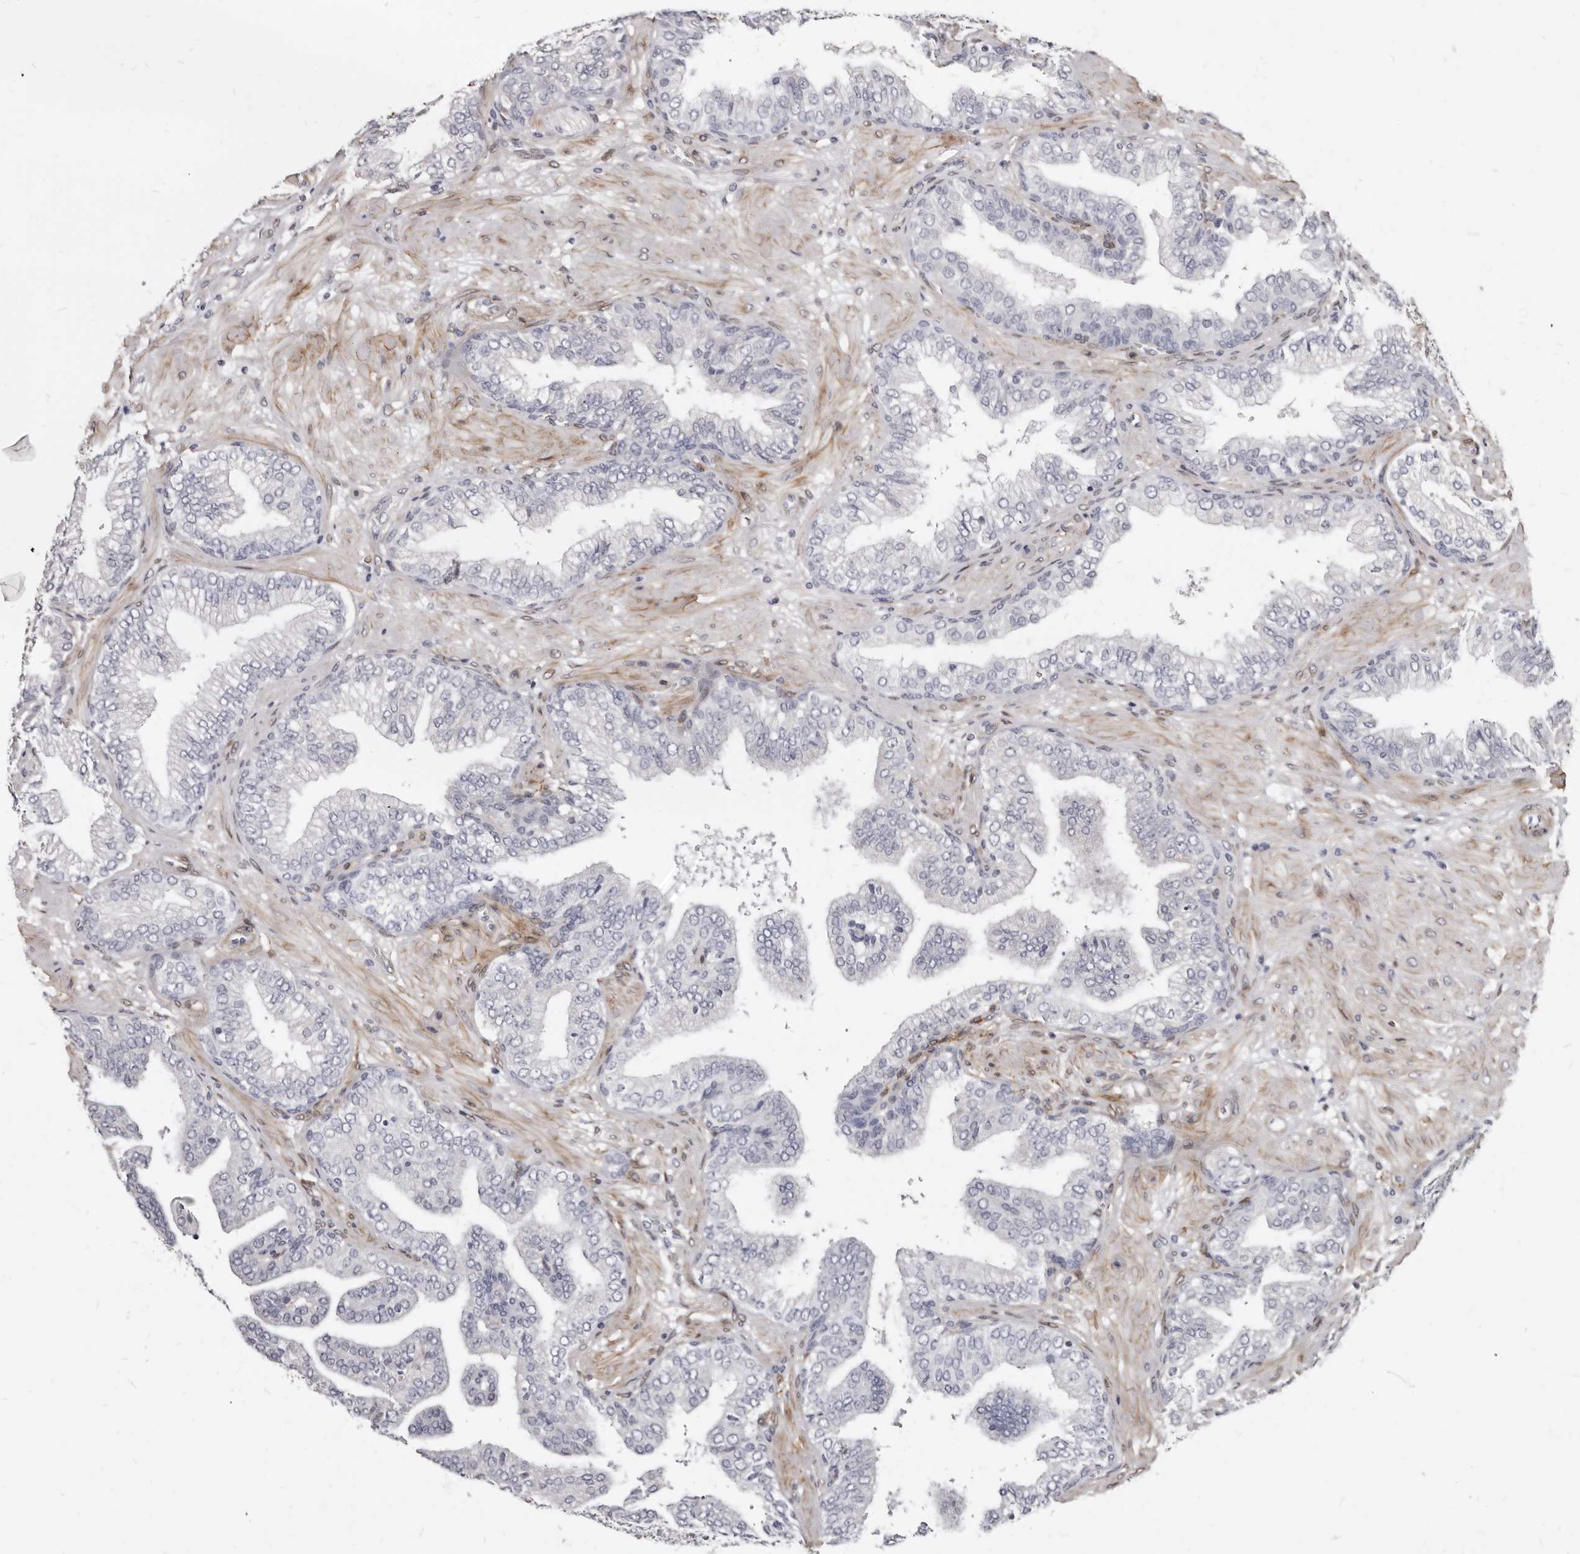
{"staining": {"intensity": "negative", "quantity": "none", "location": "none"}, "tissue": "prostate cancer", "cell_type": "Tumor cells", "image_type": "cancer", "snomed": [{"axis": "morphology", "description": "Adenocarcinoma, High grade"}, {"axis": "topography", "description": "Prostate"}], "caption": "A high-resolution image shows immunohistochemistry (IHC) staining of prostate cancer, which exhibits no significant expression in tumor cells. (Brightfield microscopy of DAB immunohistochemistry (IHC) at high magnification).", "gene": "MRGPRF", "patient": {"sex": "male", "age": 59}}